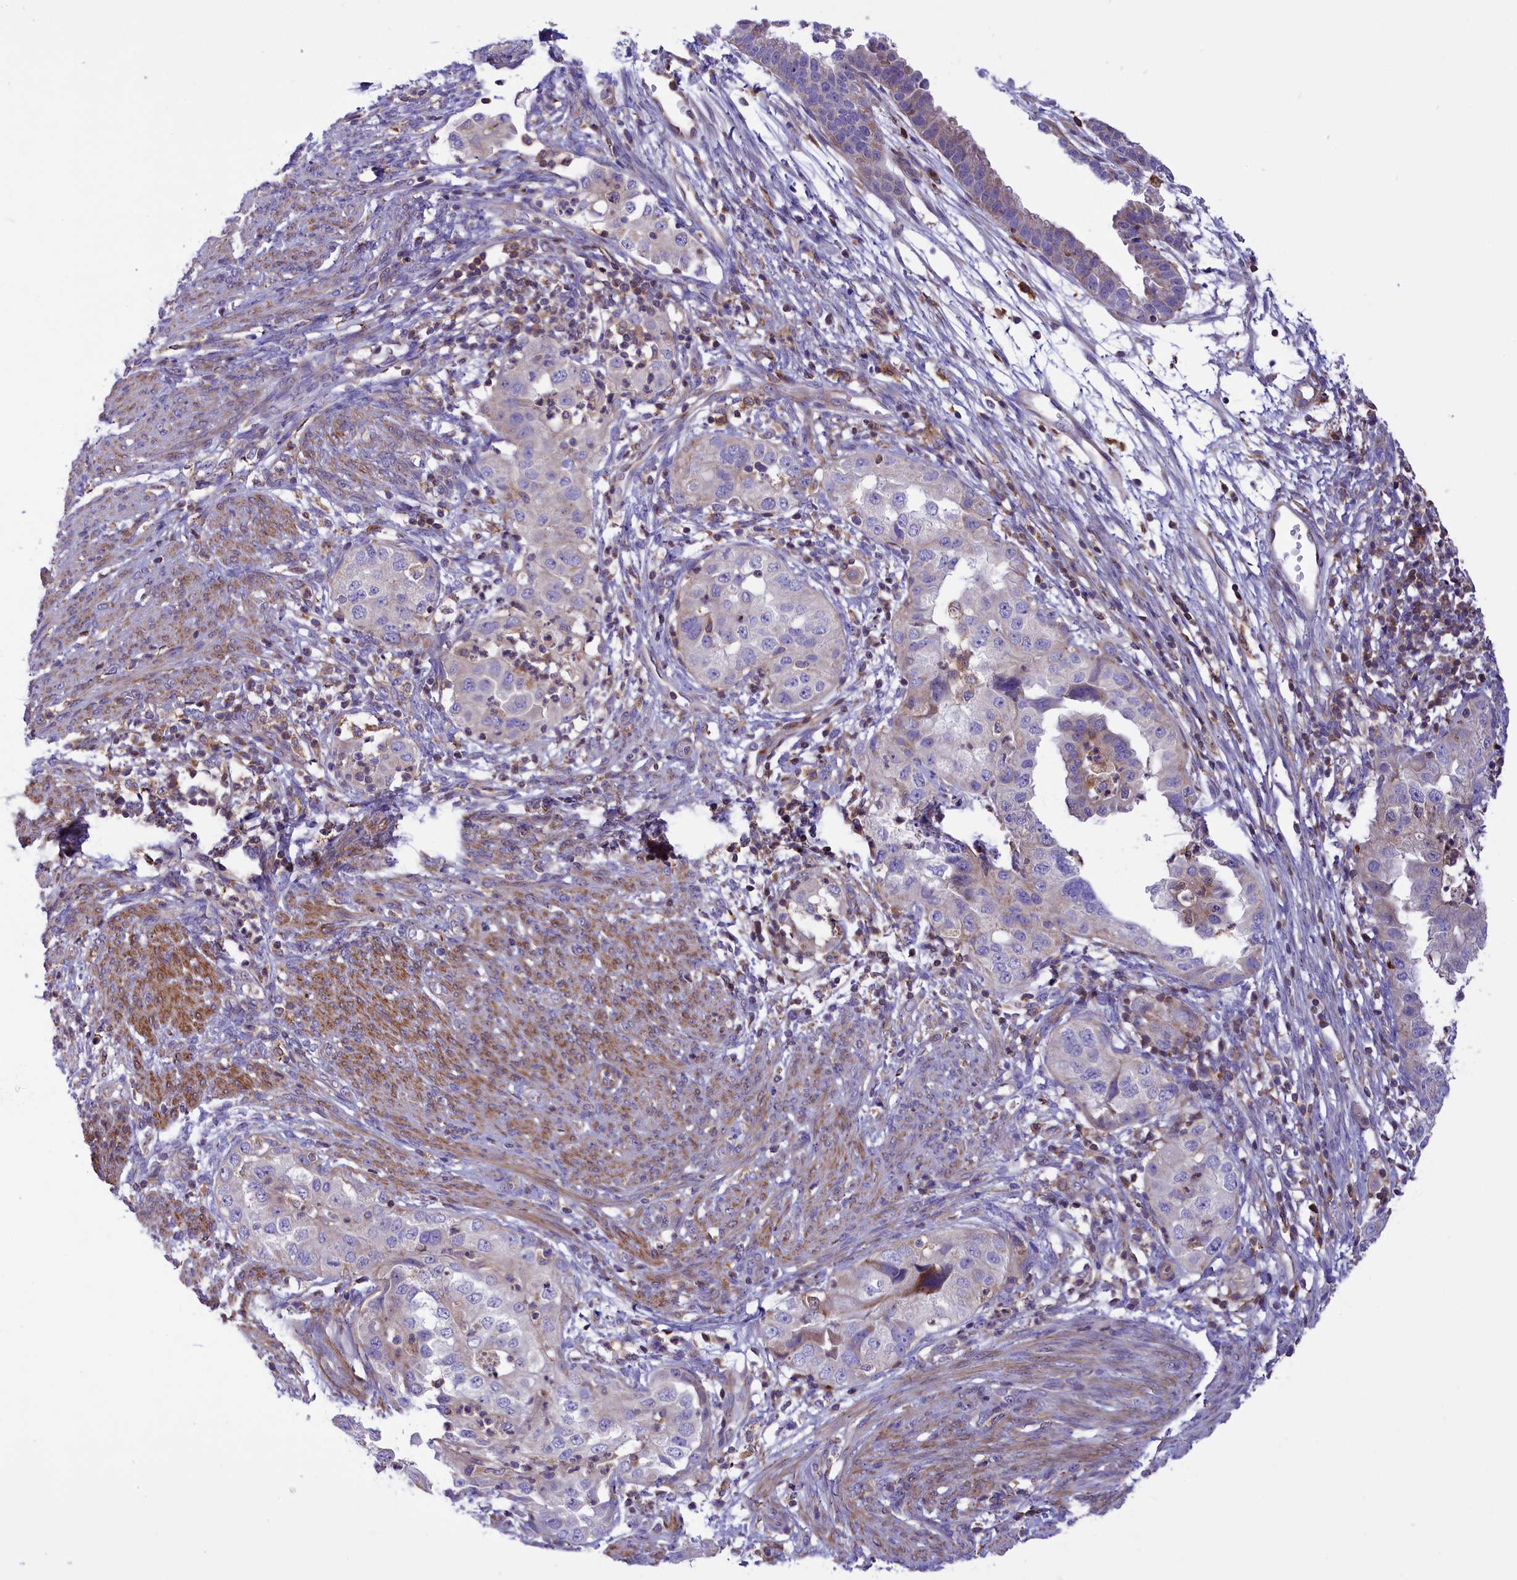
{"staining": {"intensity": "weak", "quantity": "25%-75%", "location": "cytoplasmic/membranous"}, "tissue": "endometrial cancer", "cell_type": "Tumor cells", "image_type": "cancer", "snomed": [{"axis": "morphology", "description": "Adenocarcinoma, NOS"}, {"axis": "topography", "description": "Endometrium"}], "caption": "Tumor cells exhibit low levels of weak cytoplasmic/membranous staining in approximately 25%-75% of cells in endometrial adenocarcinoma. The protein of interest is stained brown, and the nuclei are stained in blue (DAB (3,3'-diaminobenzidine) IHC with brightfield microscopy, high magnification).", "gene": "CORO7-PAM16", "patient": {"sex": "female", "age": 85}}